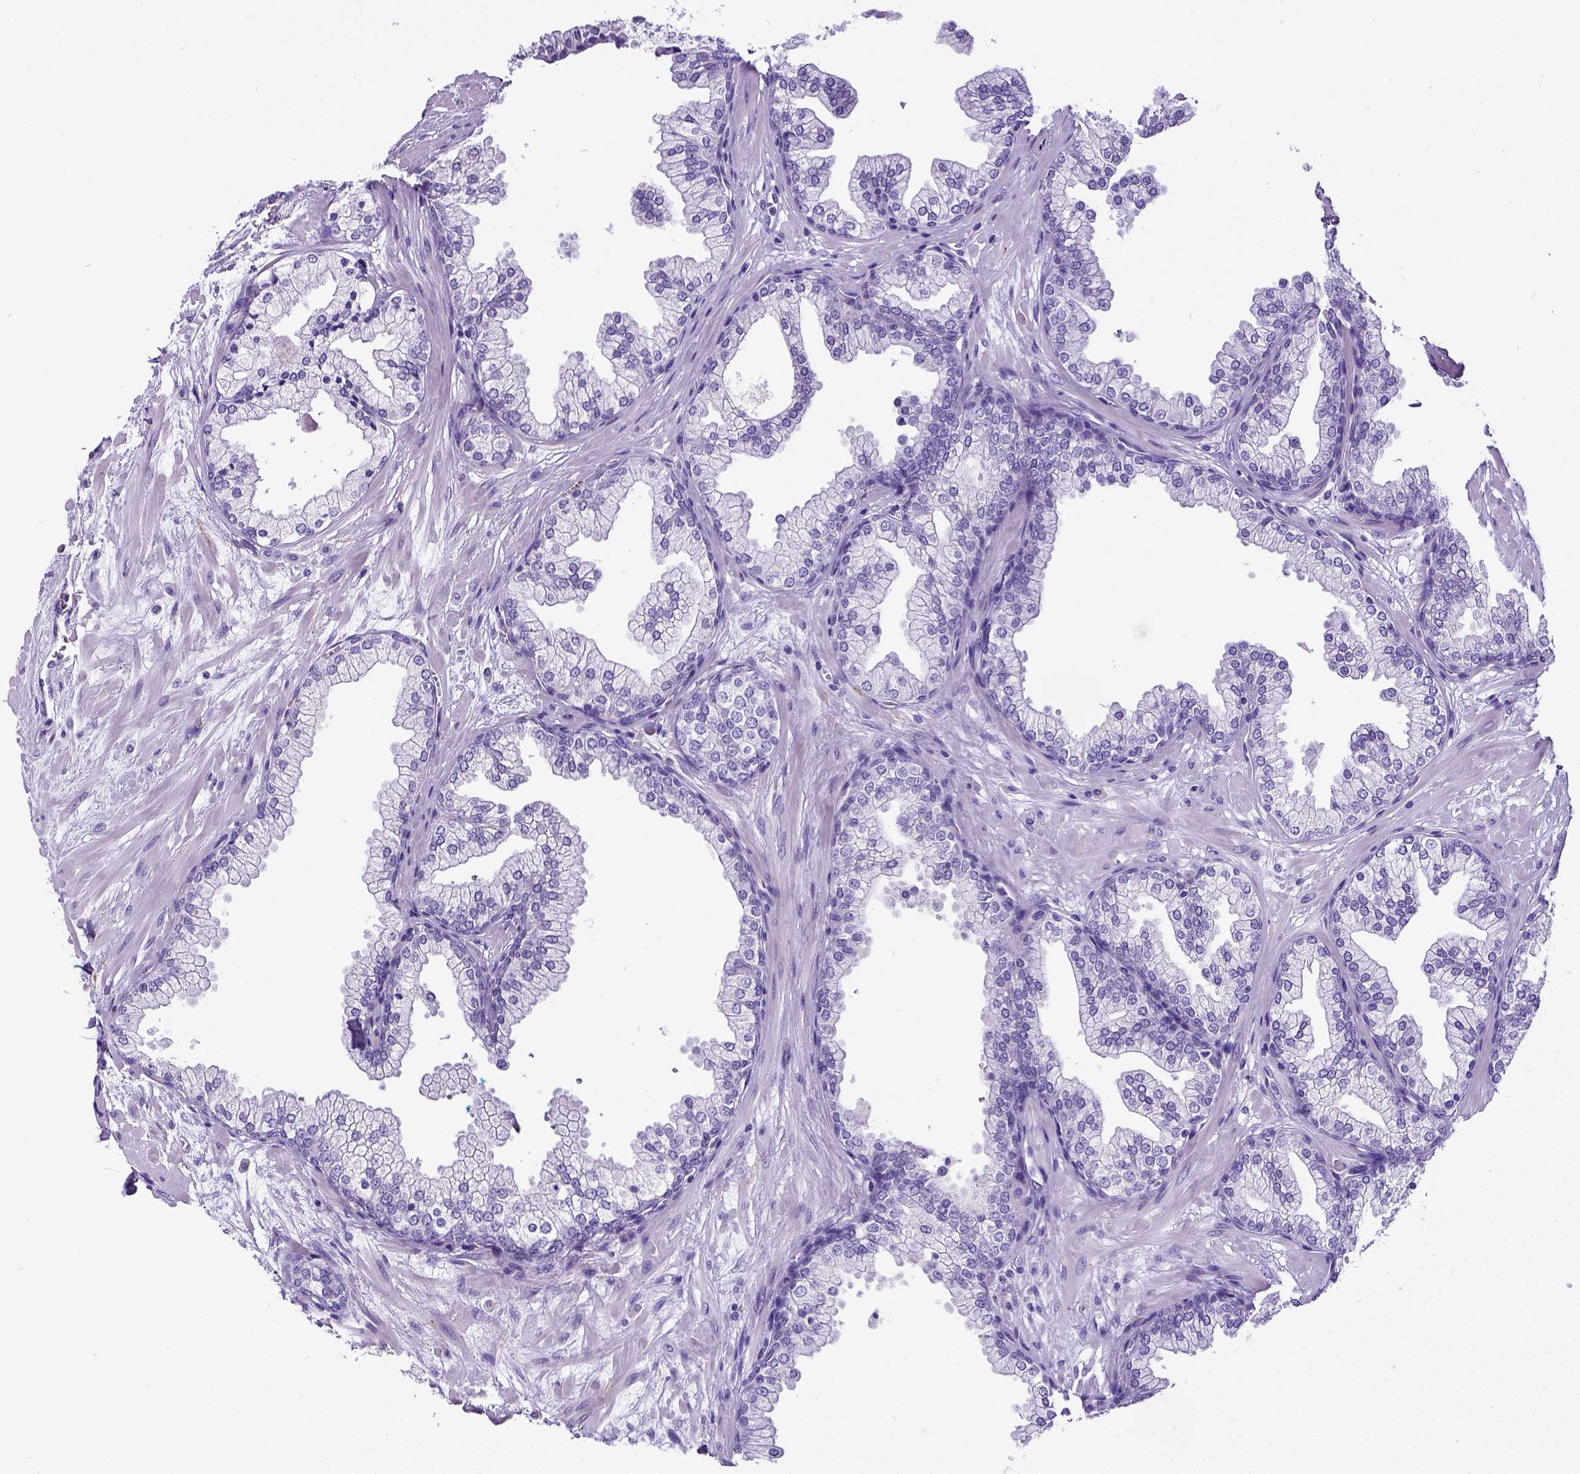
{"staining": {"intensity": "negative", "quantity": "none", "location": "none"}, "tissue": "prostate", "cell_type": "Glandular cells", "image_type": "normal", "snomed": [{"axis": "morphology", "description": "Normal tissue, NOS"}, {"axis": "topography", "description": "Prostate"}, {"axis": "topography", "description": "Peripheral nerve tissue"}], "caption": "IHC photomicrograph of benign prostate stained for a protein (brown), which reveals no expression in glandular cells. (DAB (3,3'-diaminobenzidine) IHC visualized using brightfield microscopy, high magnification).", "gene": "SATB2", "patient": {"sex": "male", "age": 61}}